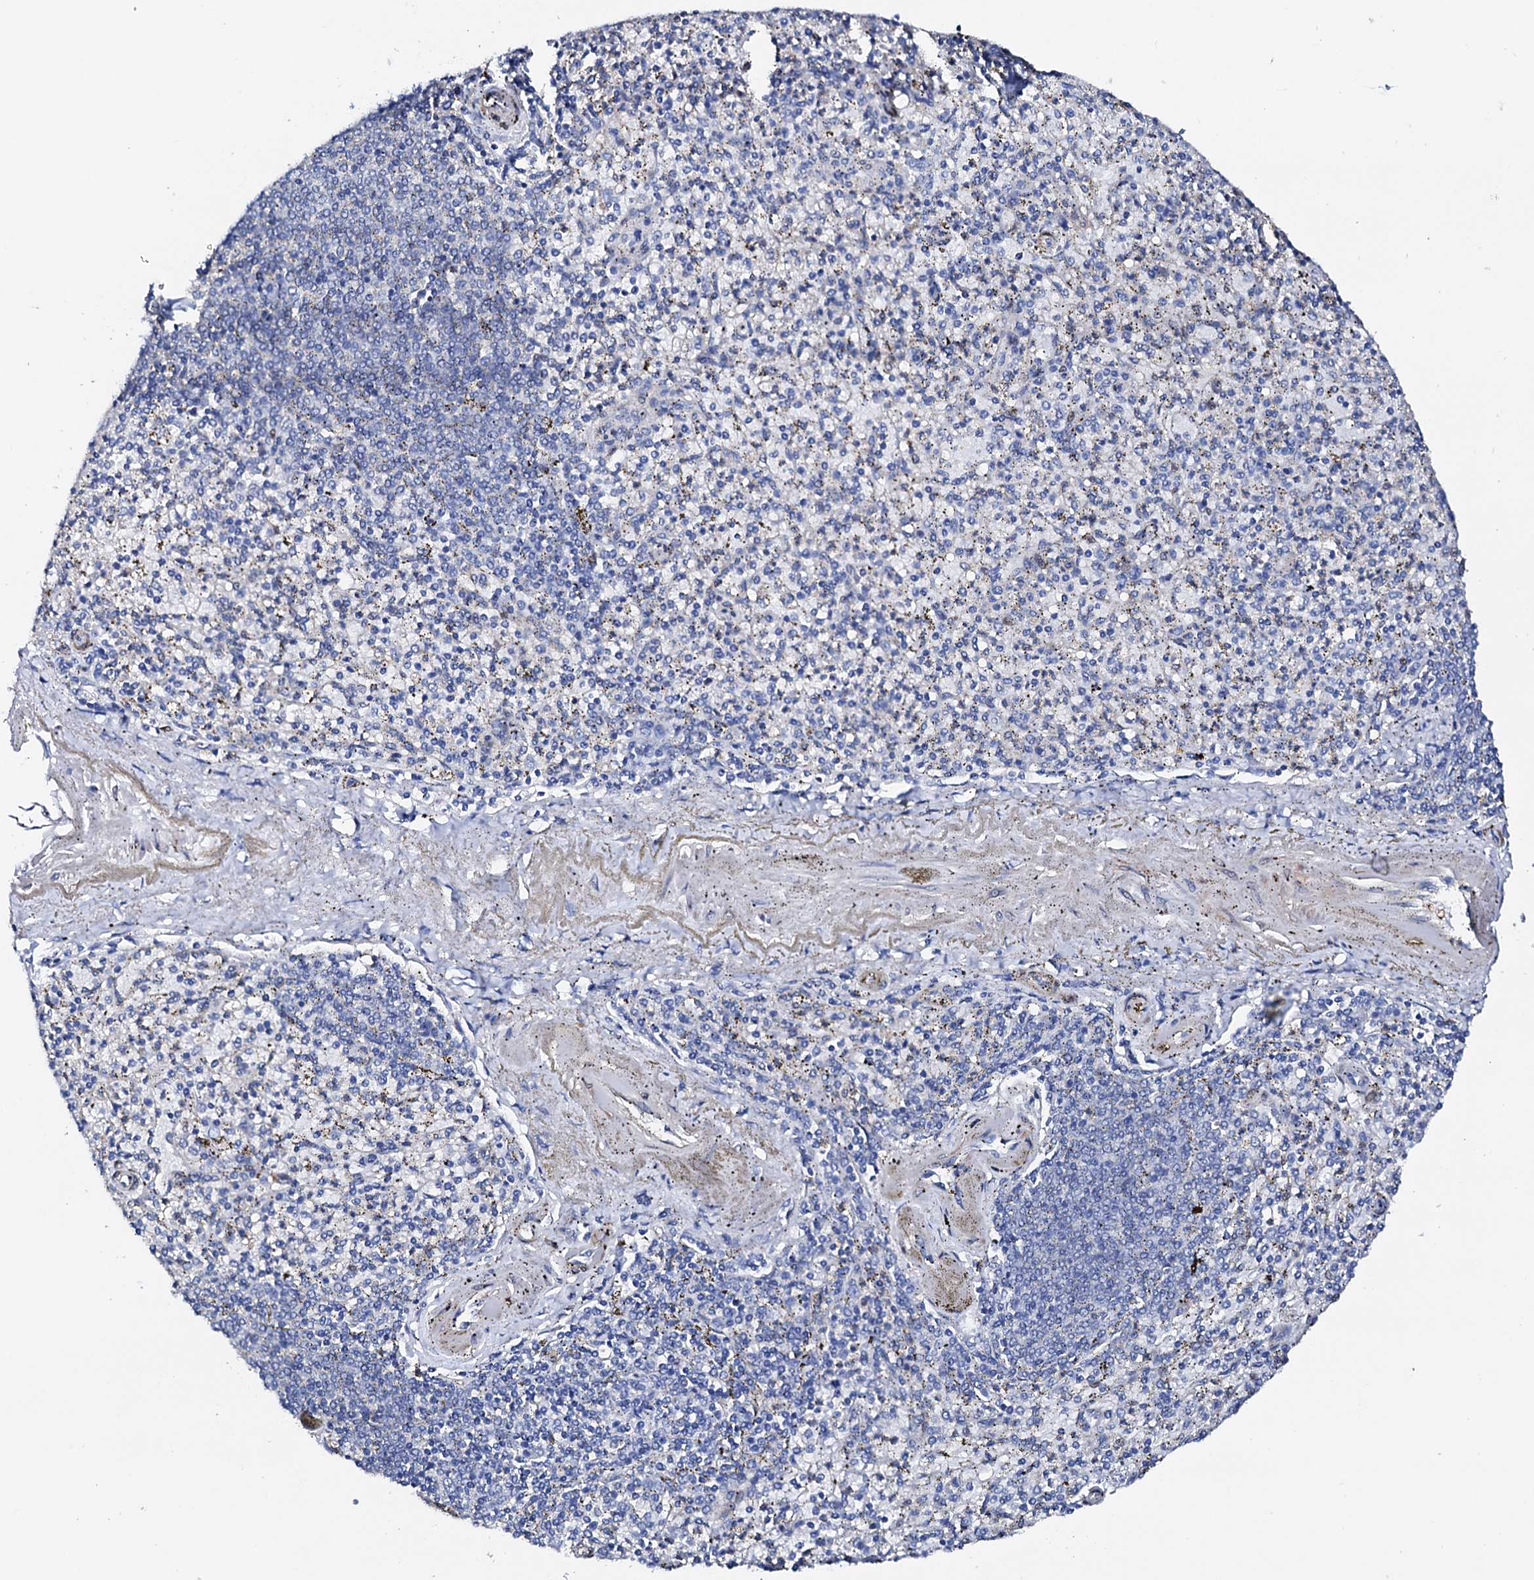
{"staining": {"intensity": "negative", "quantity": "none", "location": "none"}, "tissue": "spleen", "cell_type": "Cells in red pulp", "image_type": "normal", "snomed": [{"axis": "morphology", "description": "Normal tissue, NOS"}, {"axis": "topography", "description": "Spleen"}], "caption": "Human spleen stained for a protein using IHC exhibits no expression in cells in red pulp.", "gene": "NRIP2", "patient": {"sex": "male", "age": 72}}